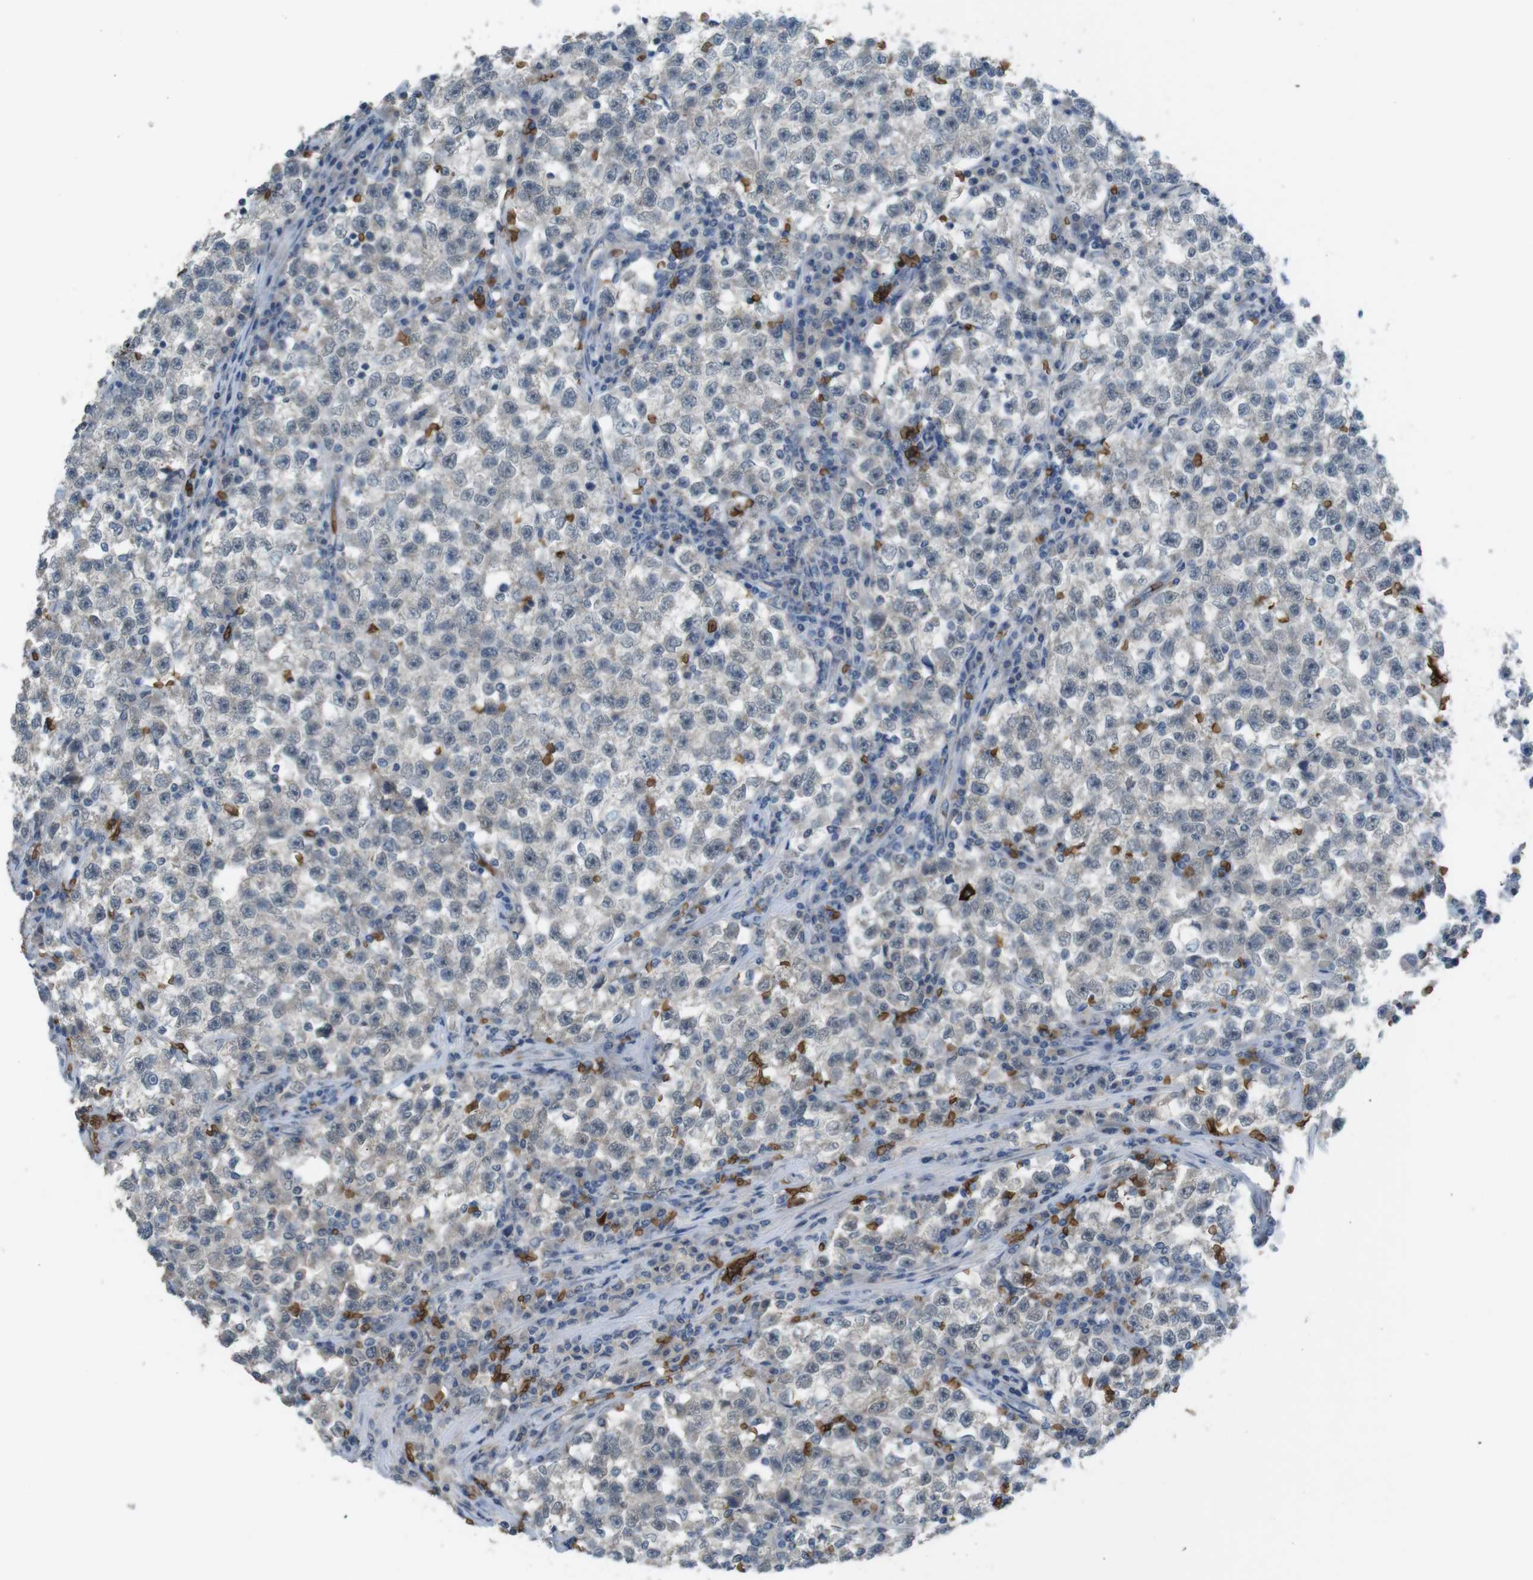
{"staining": {"intensity": "negative", "quantity": "none", "location": "none"}, "tissue": "testis cancer", "cell_type": "Tumor cells", "image_type": "cancer", "snomed": [{"axis": "morphology", "description": "Seminoma, NOS"}, {"axis": "topography", "description": "Testis"}], "caption": "Immunohistochemistry histopathology image of neoplastic tissue: testis seminoma stained with DAB displays no significant protein expression in tumor cells.", "gene": "GYPA", "patient": {"sex": "male", "age": 22}}